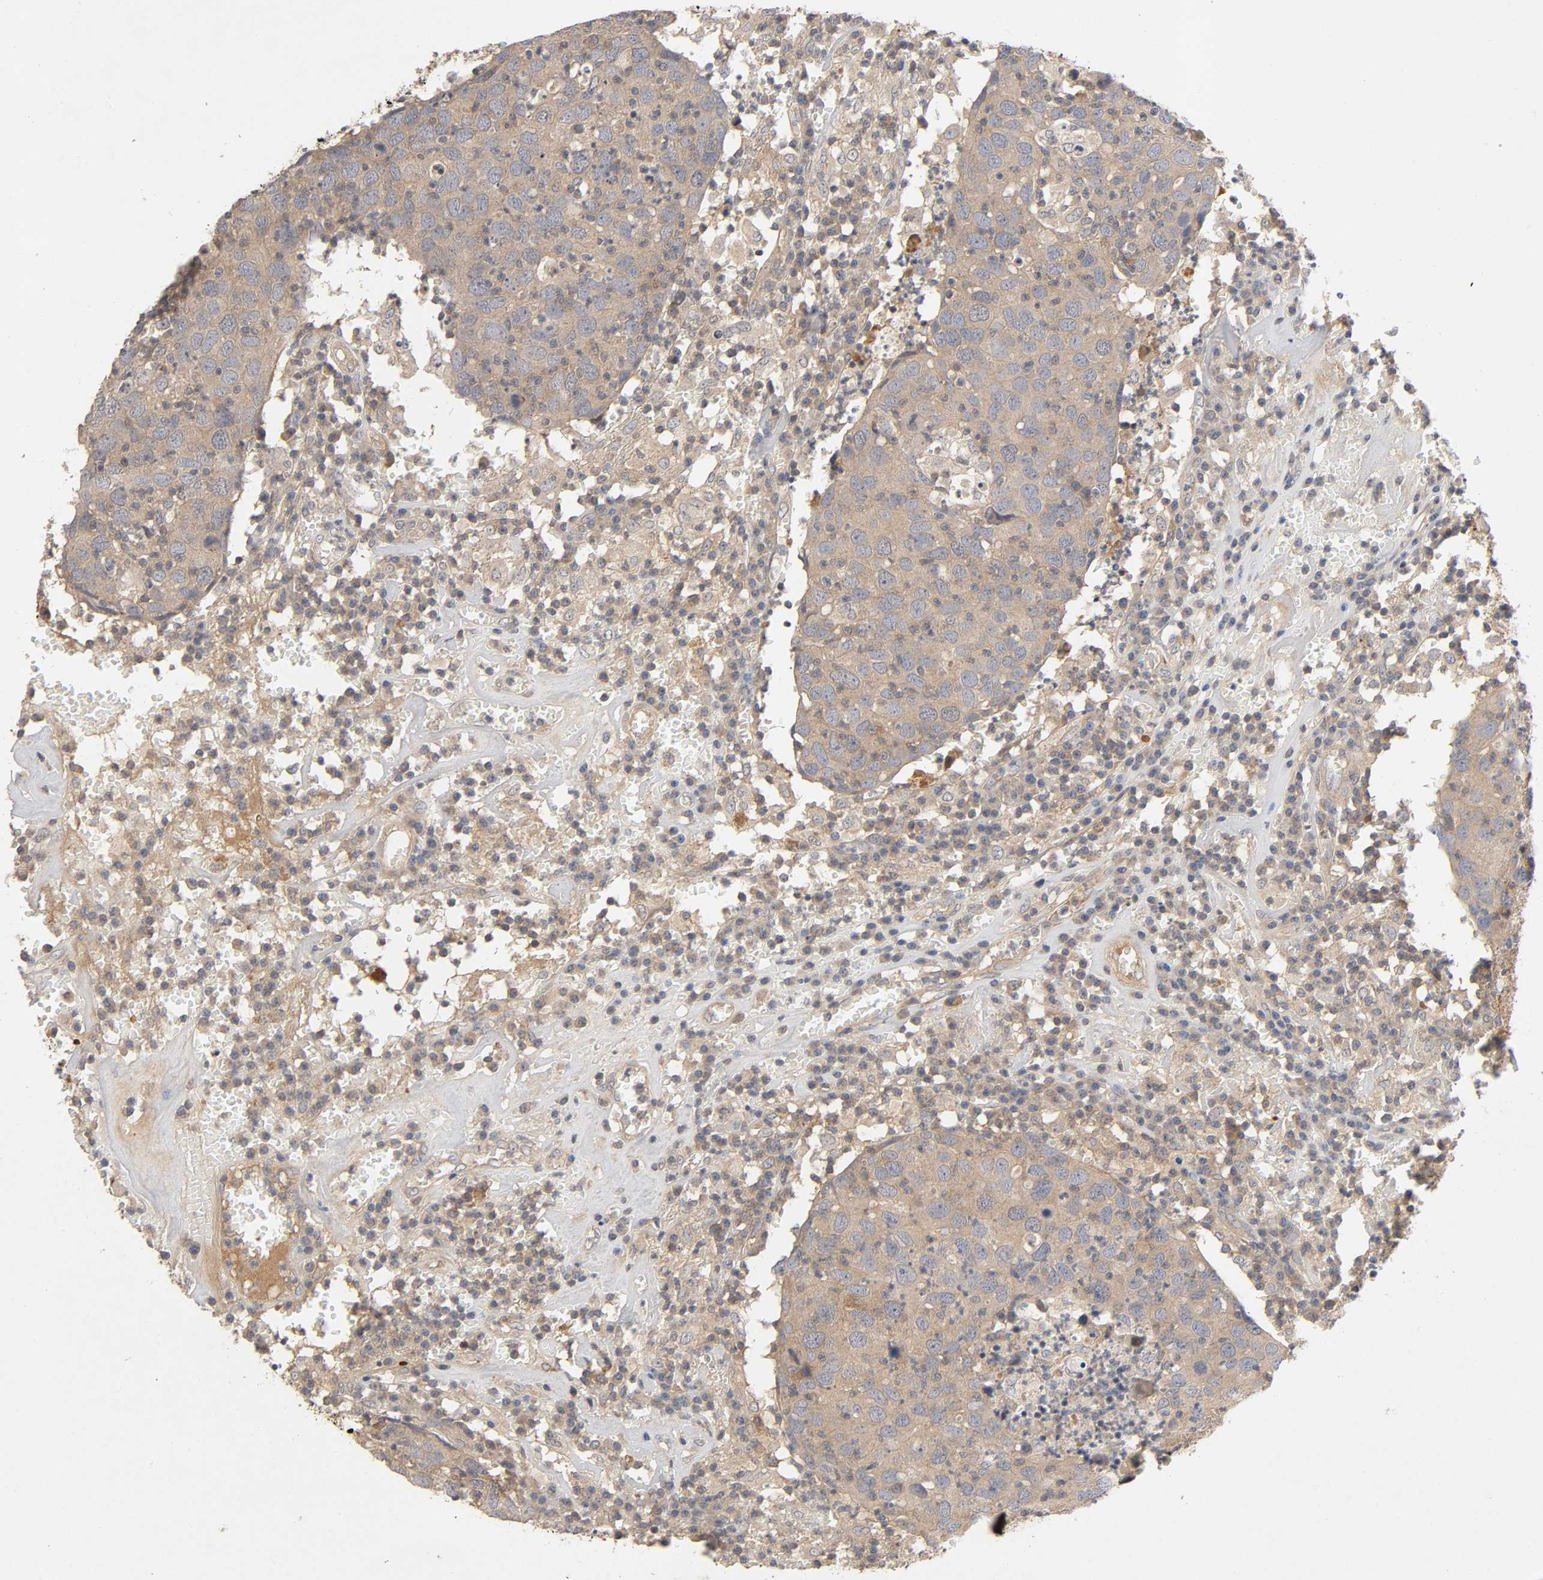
{"staining": {"intensity": "moderate", "quantity": ">75%", "location": "cytoplasmic/membranous"}, "tissue": "head and neck cancer", "cell_type": "Tumor cells", "image_type": "cancer", "snomed": [{"axis": "morphology", "description": "Adenocarcinoma, NOS"}, {"axis": "topography", "description": "Salivary gland"}, {"axis": "topography", "description": "Head-Neck"}], "caption": "A brown stain shows moderate cytoplasmic/membranous positivity of a protein in human head and neck adenocarcinoma tumor cells. (DAB = brown stain, brightfield microscopy at high magnification).", "gene": "CPB2", "patient": {"sex": "female", "age": 65}}